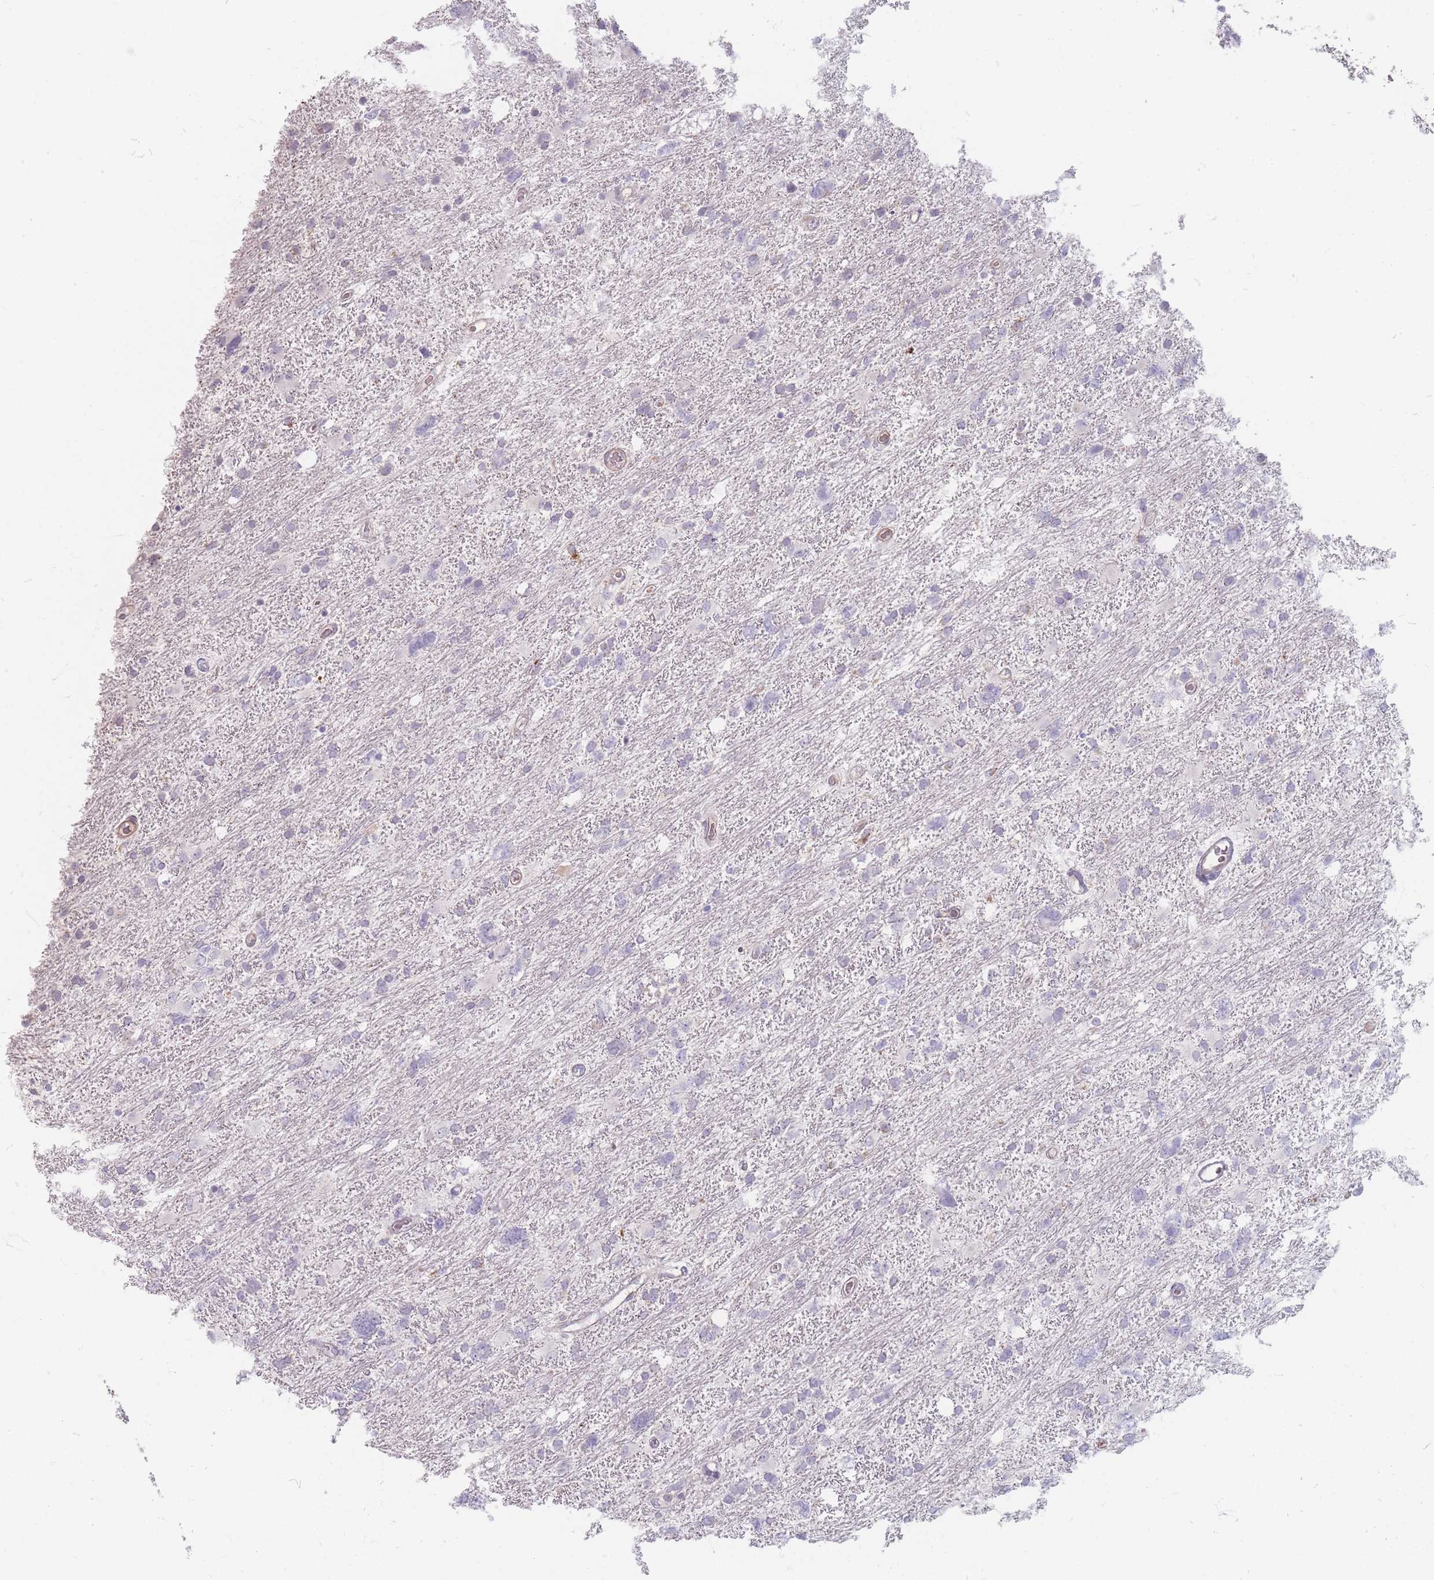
{"staining": {"intensity": "negative", "quantity": "none", "location": "none"}, "tissue": "glioma", "cell_type": "Tumor cells", "image_type": "cancer", "snomed": [{"axis": "morphology", "description": "Glioma, malignant, High grade"}, {"axis": "topography", "description": "Brain"}], "caption": "Micrograph shows no significant protein expression in tumor cells of glioma.", "gene": "CHCHD7", "patient": {"sex": "male", "age": 61}}